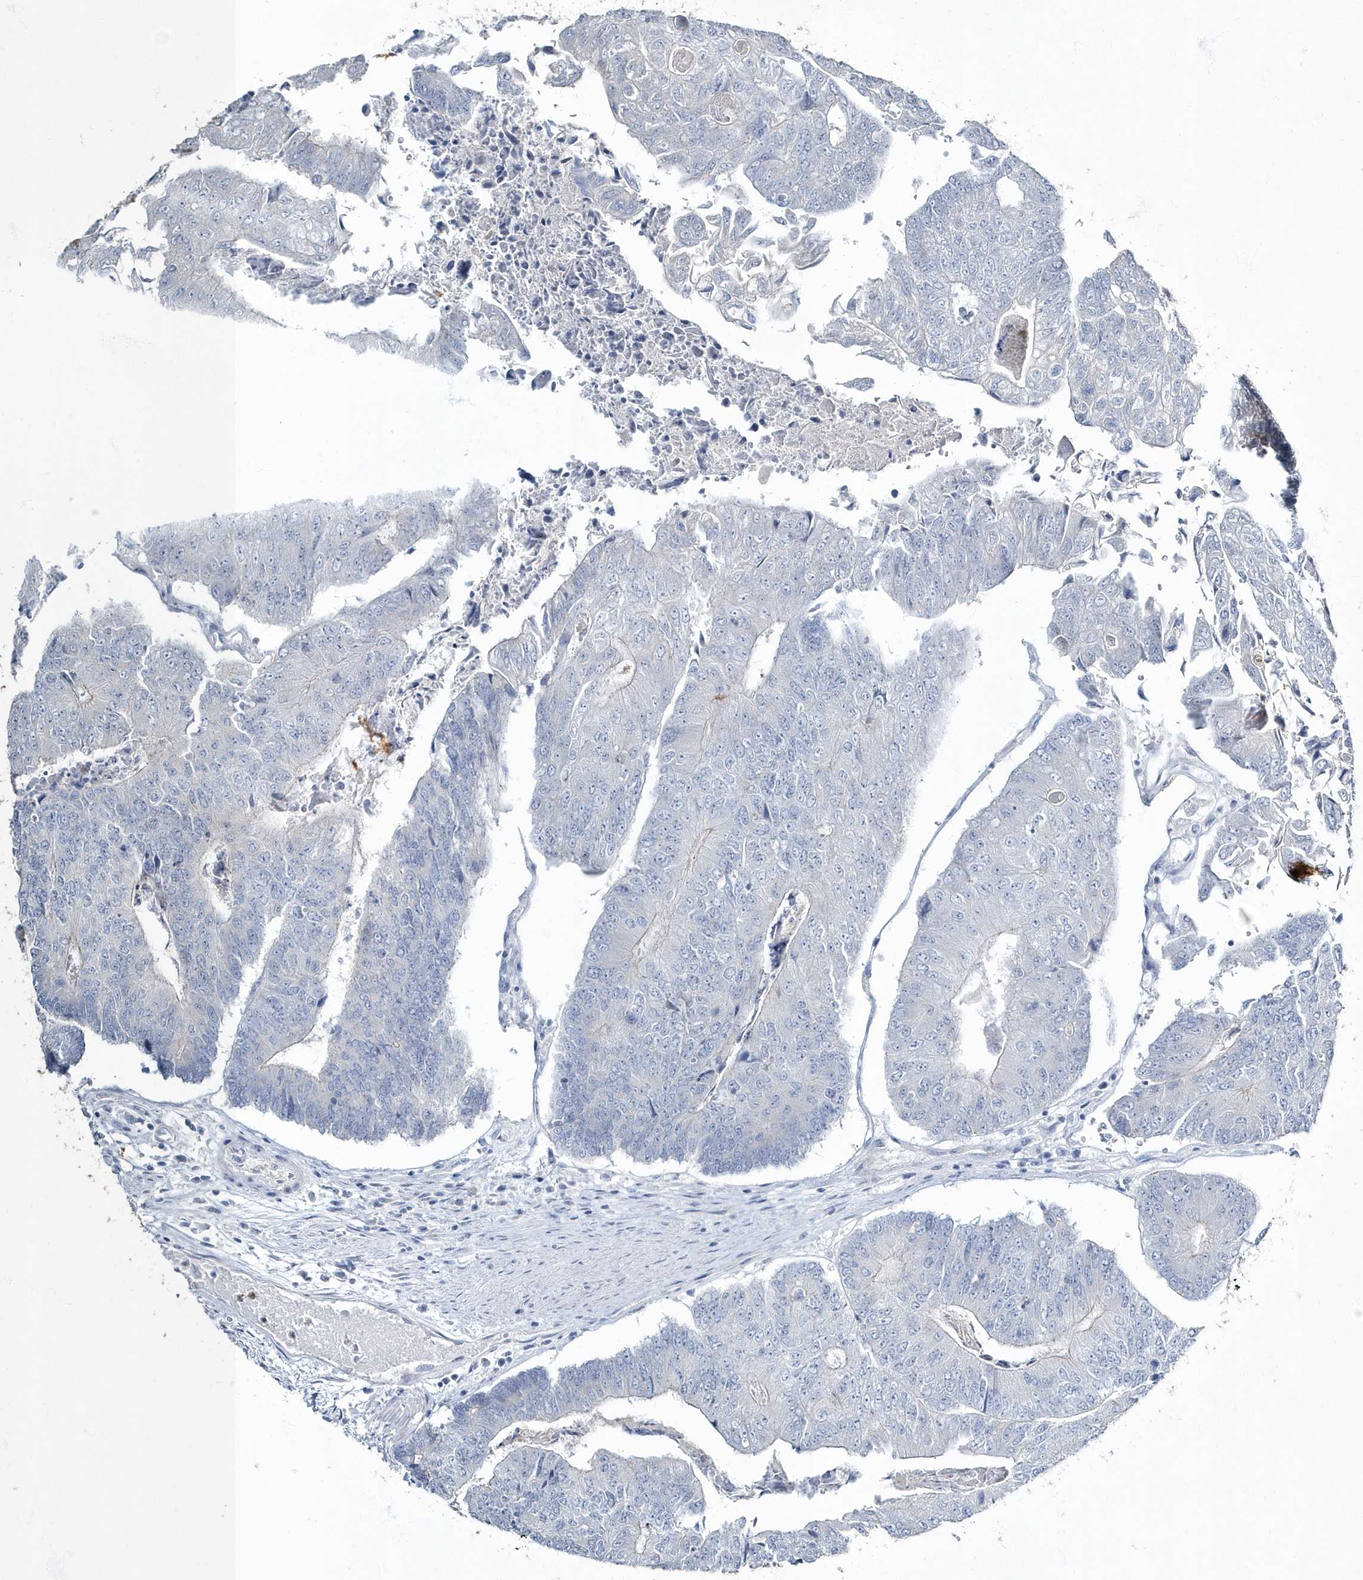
{"staining": {"intensity": "negative", "quantity": "none", "location": "none"}, "tissue": "colorectal cancer", "cell_type": "Tumor cells", "image_type": "cancer", "snomed": [{"axis": "morphology", "description": "Adenocarcinoma, NOS"}, {"axis": "topography", "description": "Colon"}], "caption": "Immunohistochemistry (IHC) micrograph of neoplastic tissue: human colorectal cancer stained with DAB (3,3'-diaminobenzidine) reveals no significant protein staining in tumor cells.", "gene": "MYOT", "patient": {"sex": "female", "age": 67}}